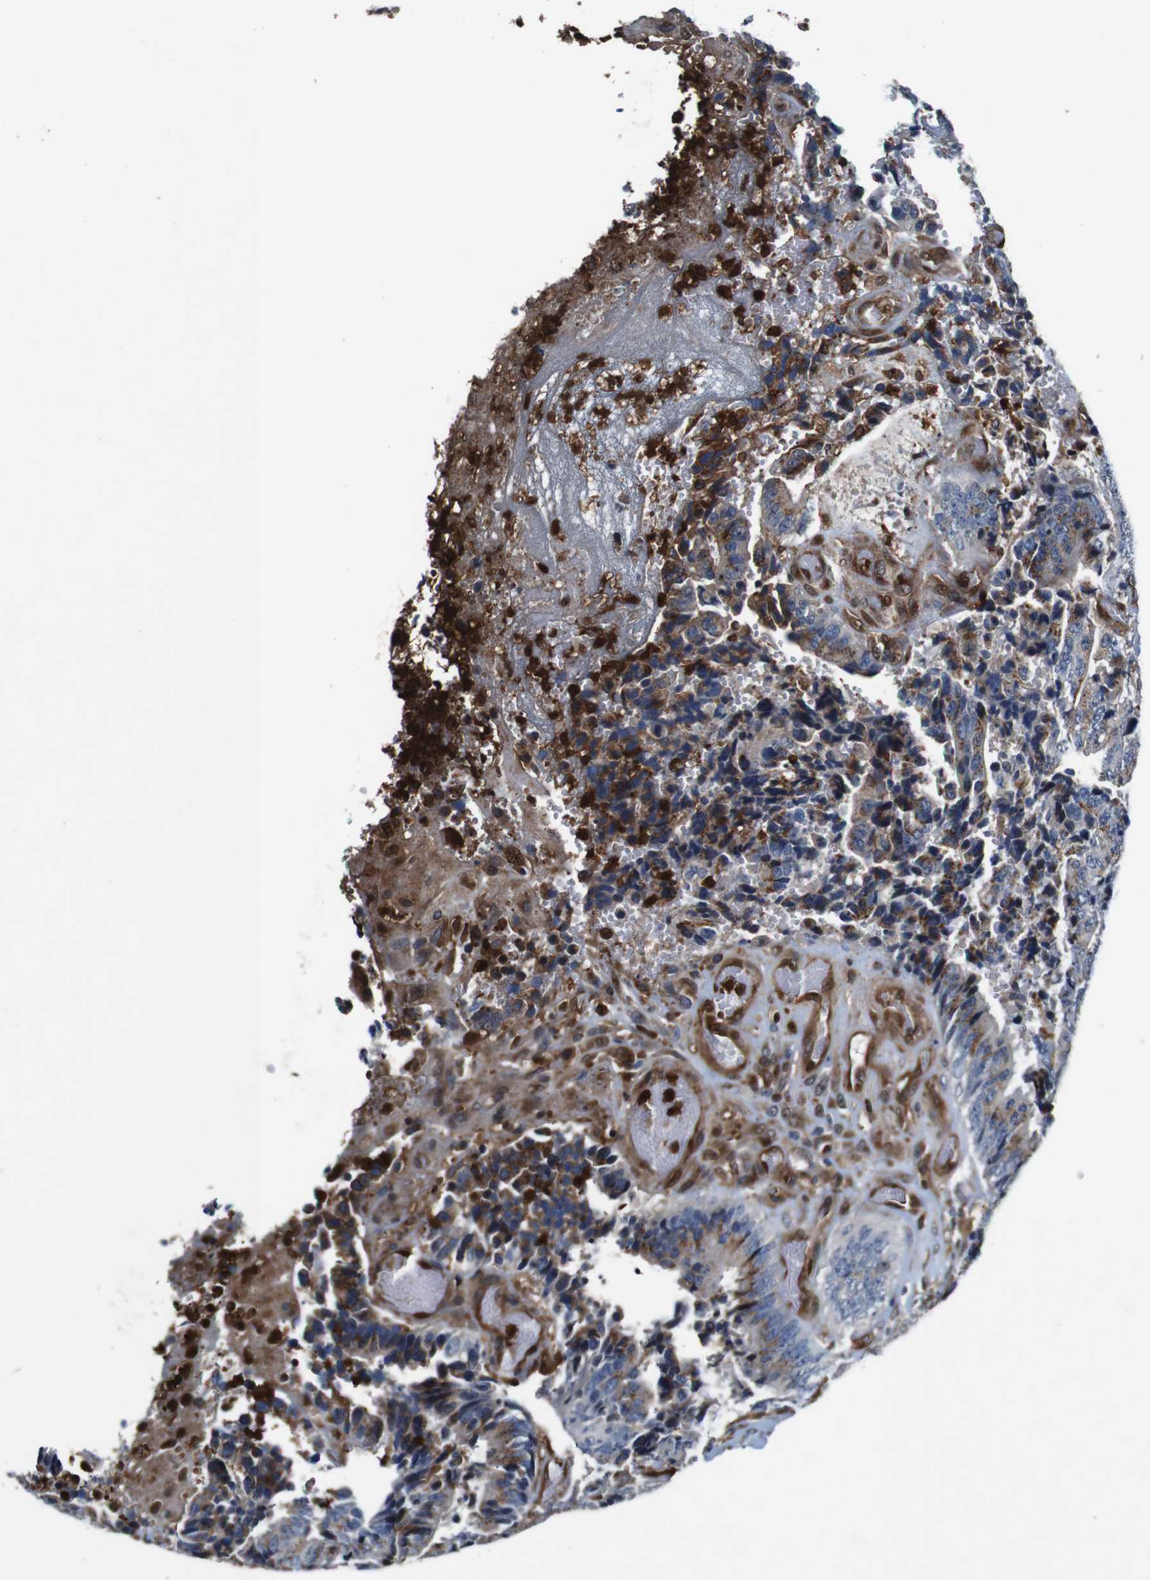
{"staining": {"intensity": "moderate", "quantity": "25%-75%", "location": "cytoplasmic/membranous"}, "tissue": "colorectal cancer", "cell_type": "Tumor cells", "image_type": "cancer", "snomed": [{"axis": "morphology", "description": "Adenocarcinoma, NOS"}, {"axis": "topography", "description": "Rectum"}], "caption": "Human colorectal cancer stained with a protein marker shows moderate staining in tumor cells.", "gene": "ANXA1", "patient": {"sex": "male", "age": 72}}